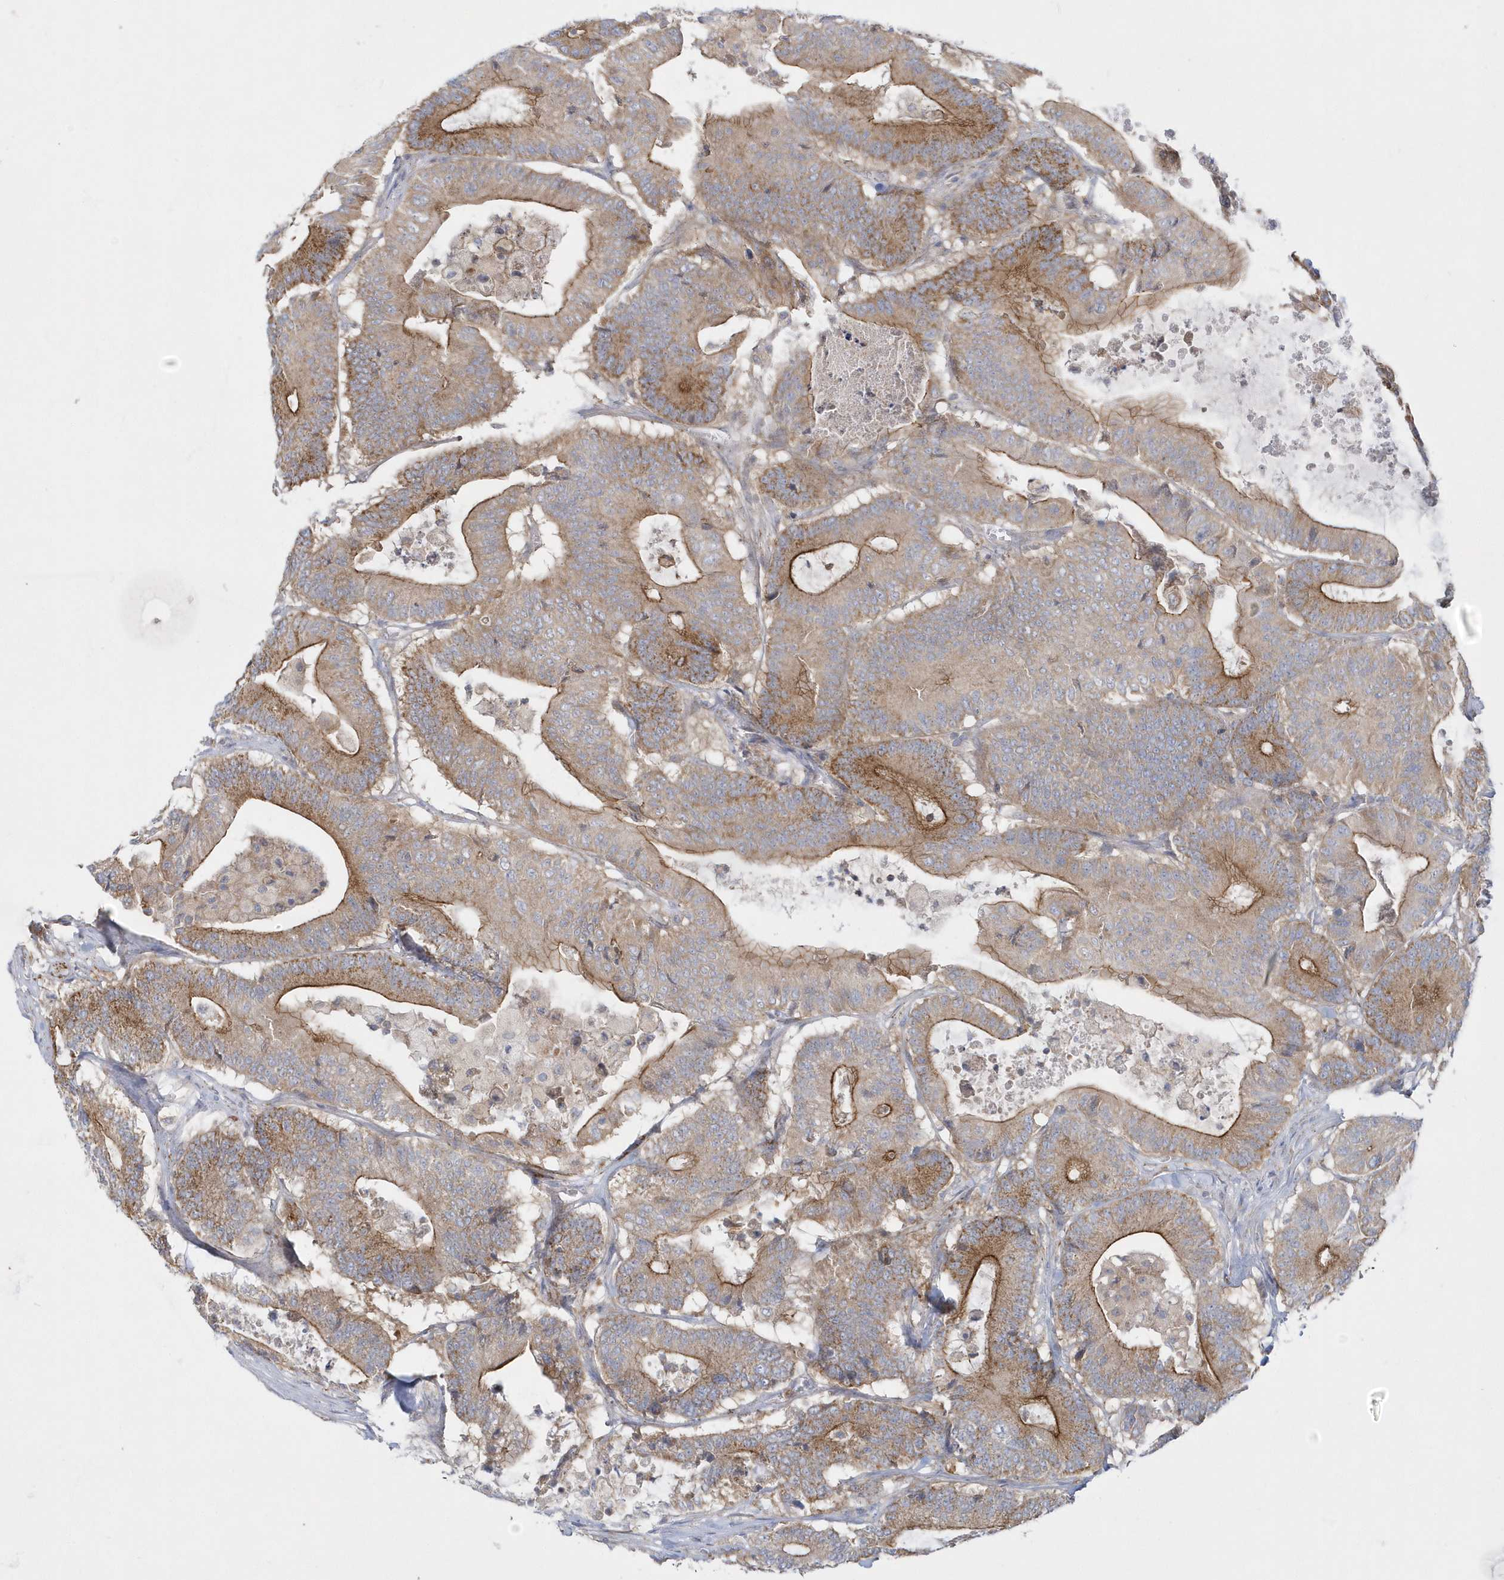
{"staining": {"intensity": "moderate", "quantity": ">75%", "location": "cytoplasmic/membranous"}, "tissue": "colorectal cancer", "cell_type": "Tumor cells", "image_type": "cancer", "snomed": [{"axis": "morphology", "description": "Adenocarcinoma, NOS"}, {"axis": "topography", "description": "Colon"}], "caption": "Immunohistochemical staining of colorectal cancer demonstrates medium levels of moderate cytoplasmic/membranous protein expression in about >75% of tumor cells.", "gene": "DNAJC18", "patient": {"sex": "female", "age": 84}}